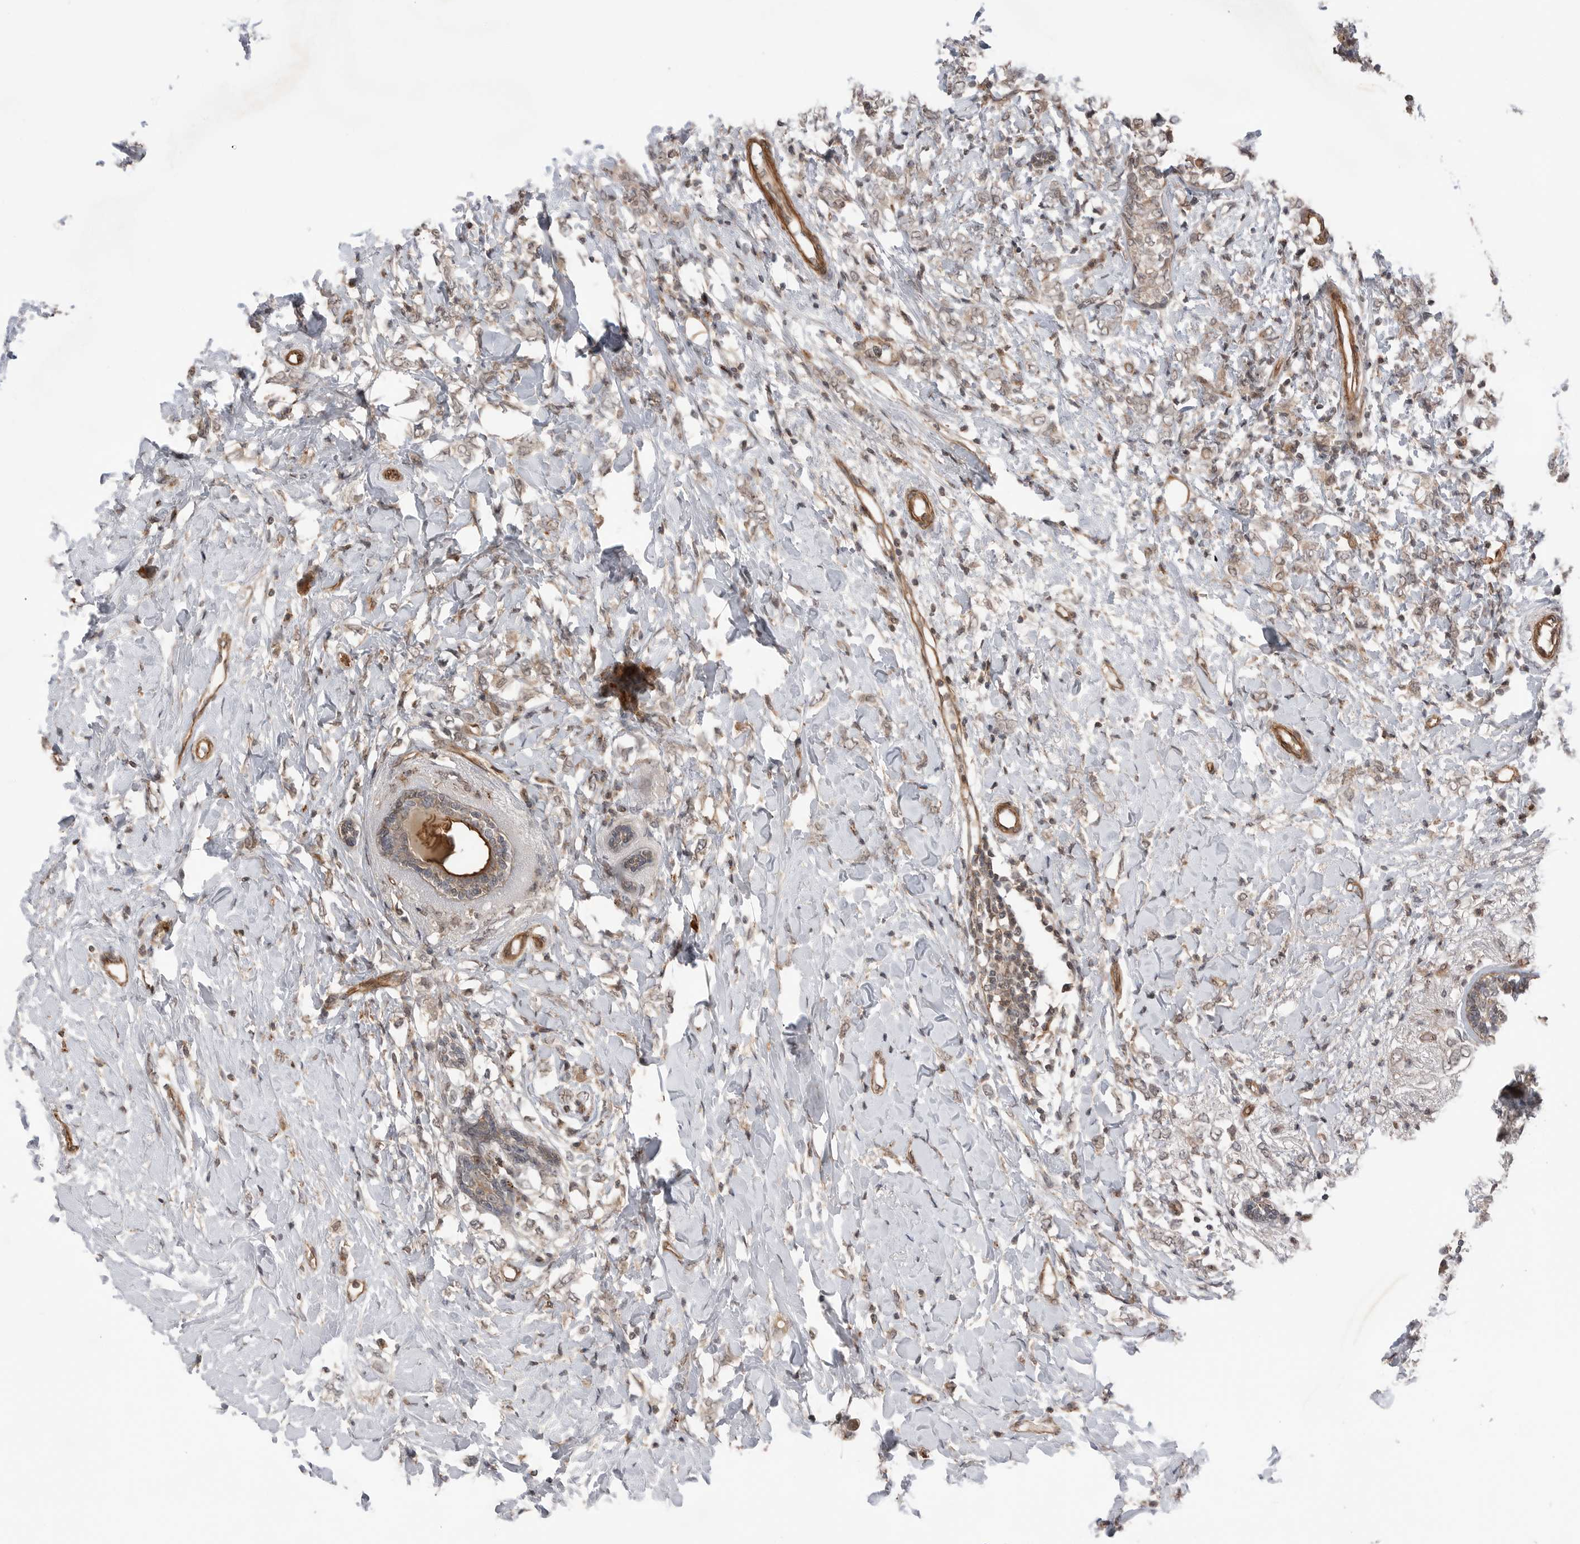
{"staining": {"intensity": "weak", "quantity": "<25%", "location": "cytoplasmic/membranous"}, "tissue": "breast cancer", "cell_type": "Tumor cells", "image_type": "cancer", "snomed": [{"axis": "morphology", "description": "Normal tissue, NOS"}, {"axis": "morphology", "description": "Lobular carcinoma"}, {"axis": "topography", "description": "Breast"}], "caption": "High power microscopy image of an IHC micrograph of lobular carcinoma (breast), revealing no significant staining in tumor cells.", "gene": "PEAK1", "patient": {"sex": "female", "age": 47}}